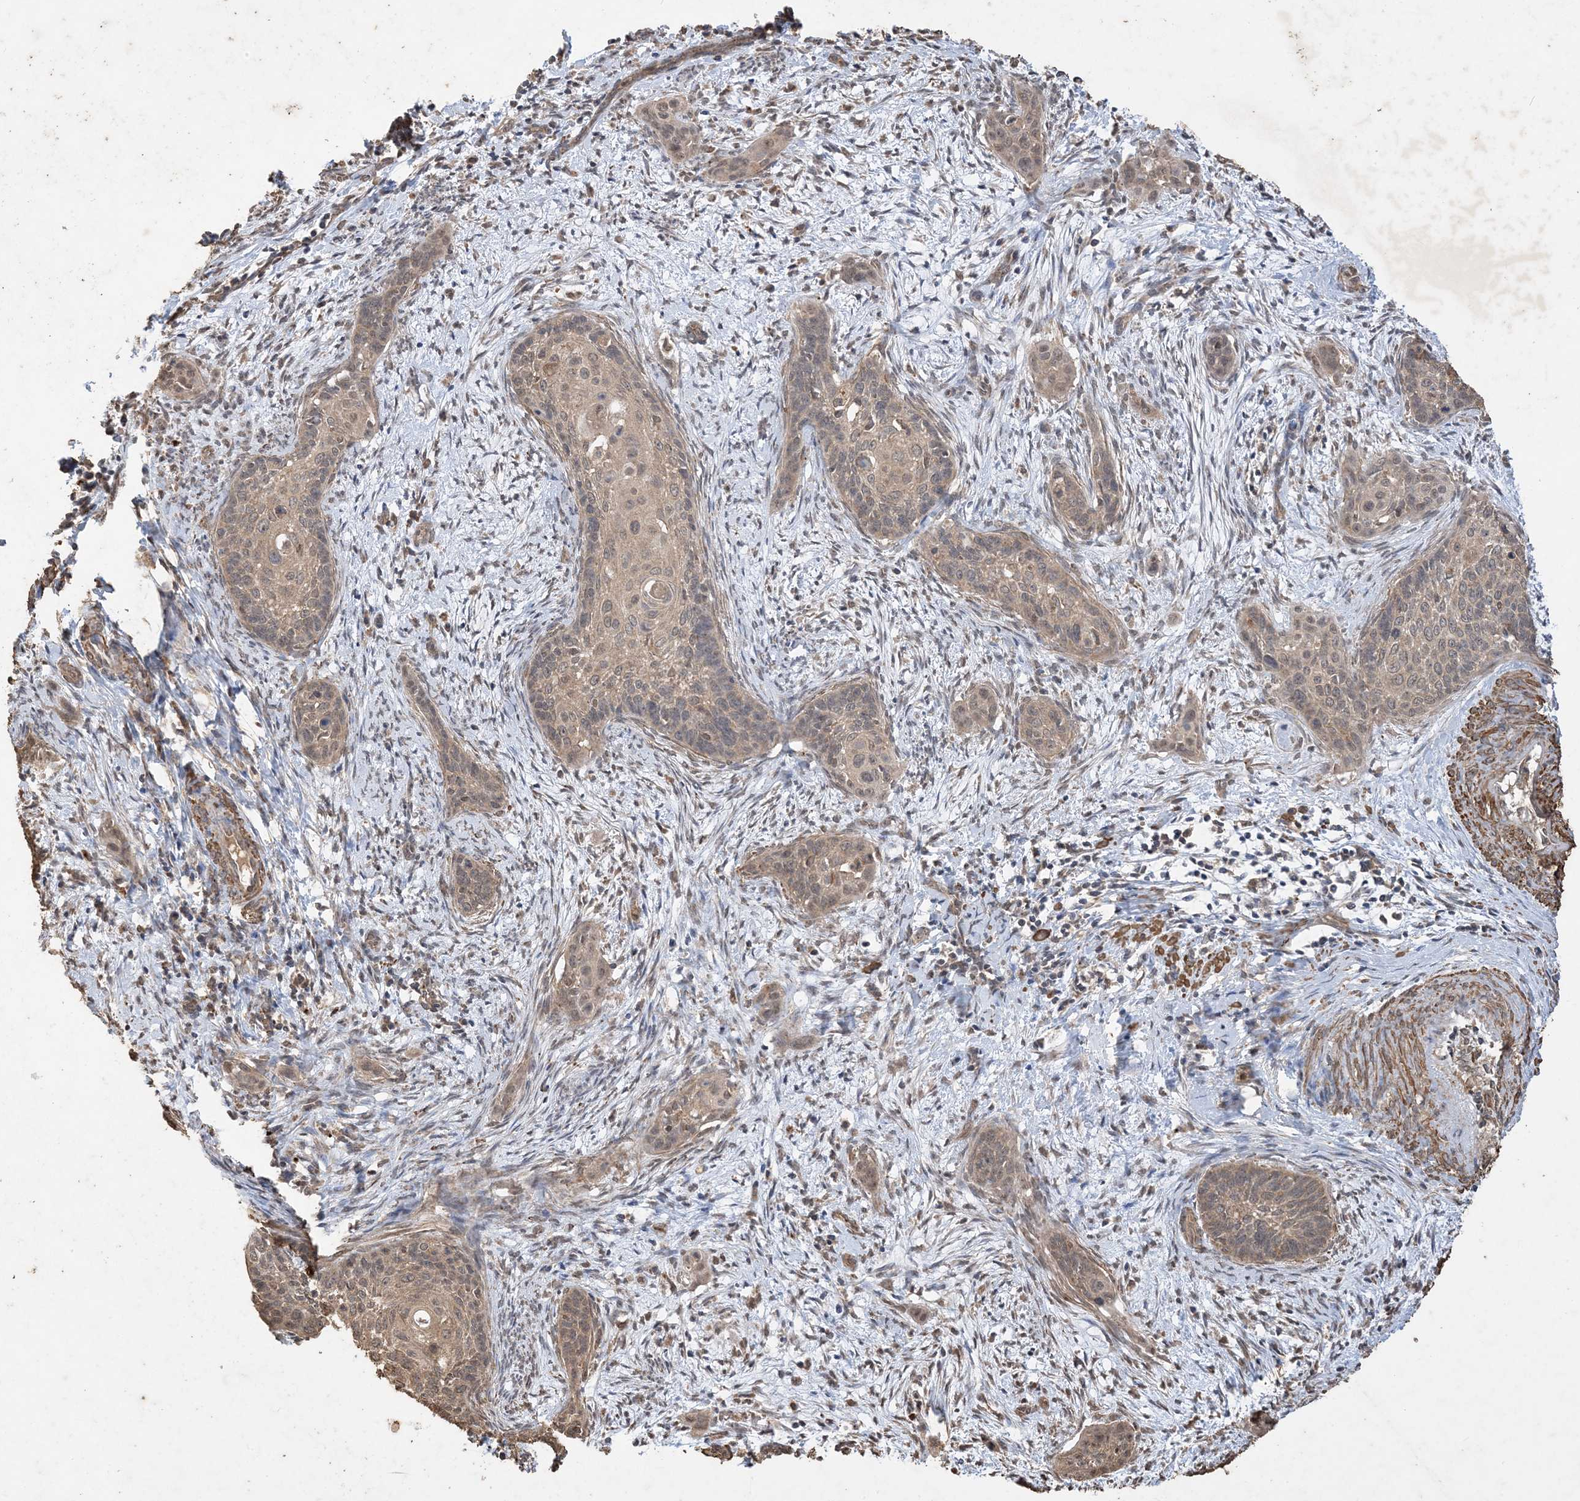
{"staining": {"intensity": "weak", "quantity": ">75%", "location": "cytoplasmic/membranous"}, "tissue": "cervical cancer", "cell_type": "Tumor cells", "image_type": "cancer", "snomed": [{"axis": "morphology", "description": "Squamous cell carcinoma, NOS"}, {"axis": "topography", "description": "Cervix"}], "caption": "High-power microscopy captured an immunohistochemistry (IHC) micrograph of squamous cell carcinoma (cervical), revealing weak cytoplasmic/membranous expression in approximately >75% of tumor cells.", "gene": "HPS4", "patient": {"sex": "female", "age": 33}}